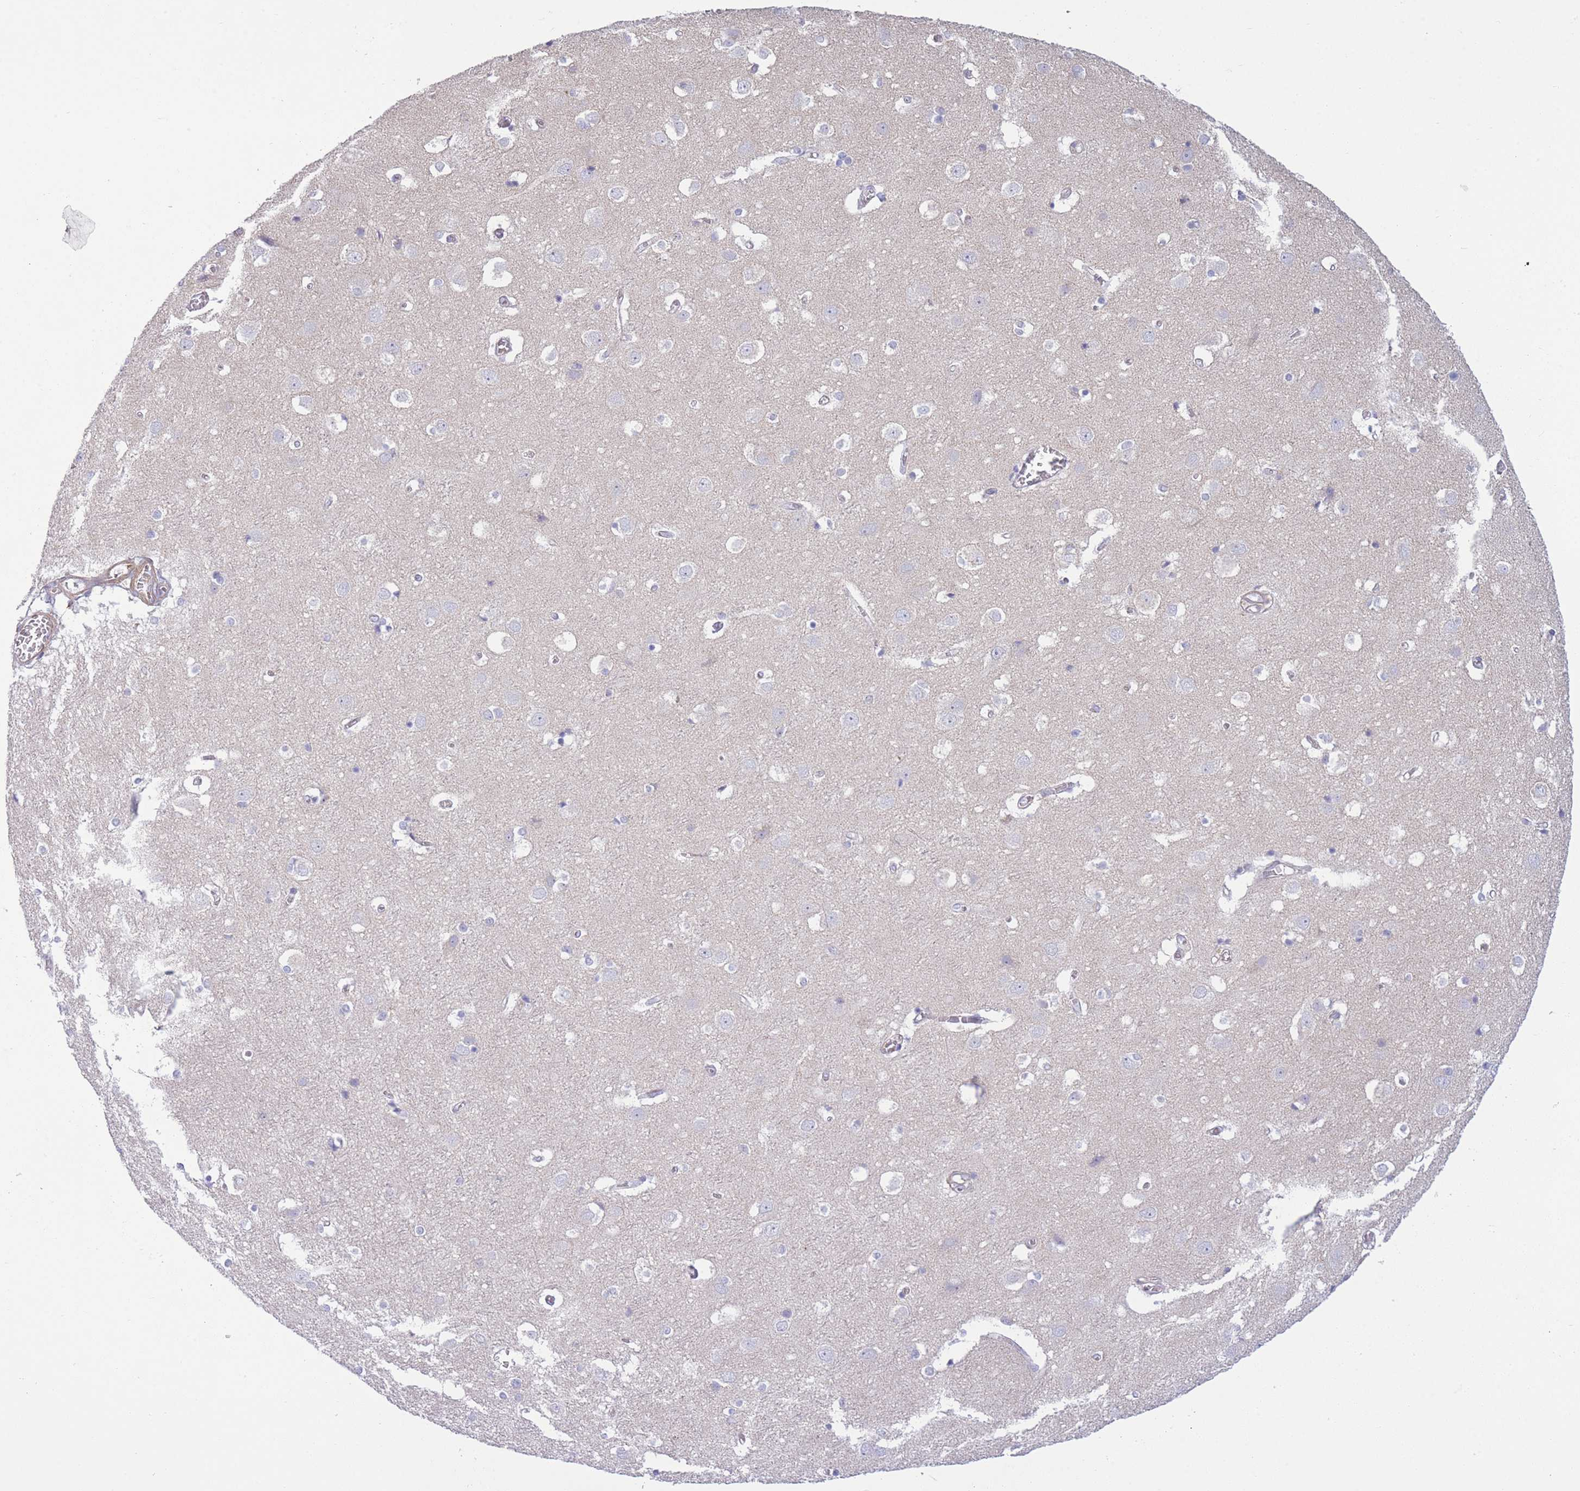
{"staining": {"intensity": "negative", "quantity": "none", "location": "none"}, "tissue": "cerebral cortex", "cell_type": "Endothelial cells", "image_type": "normal", "snomed": [{"axis": "morphology", "description": "Normal tissue, NOS"}, {"axis": "topography", "description": "Cerebral cortex"}], "caption": "Immunohistochemistry (IHC) histopathology image of unremarkable human cerebral cortex stained for a protein (brown), which demonstrates no expression in endothelial cells.", "gene": "PDHA1", "patient": {"sex": "male", "age": 54}}